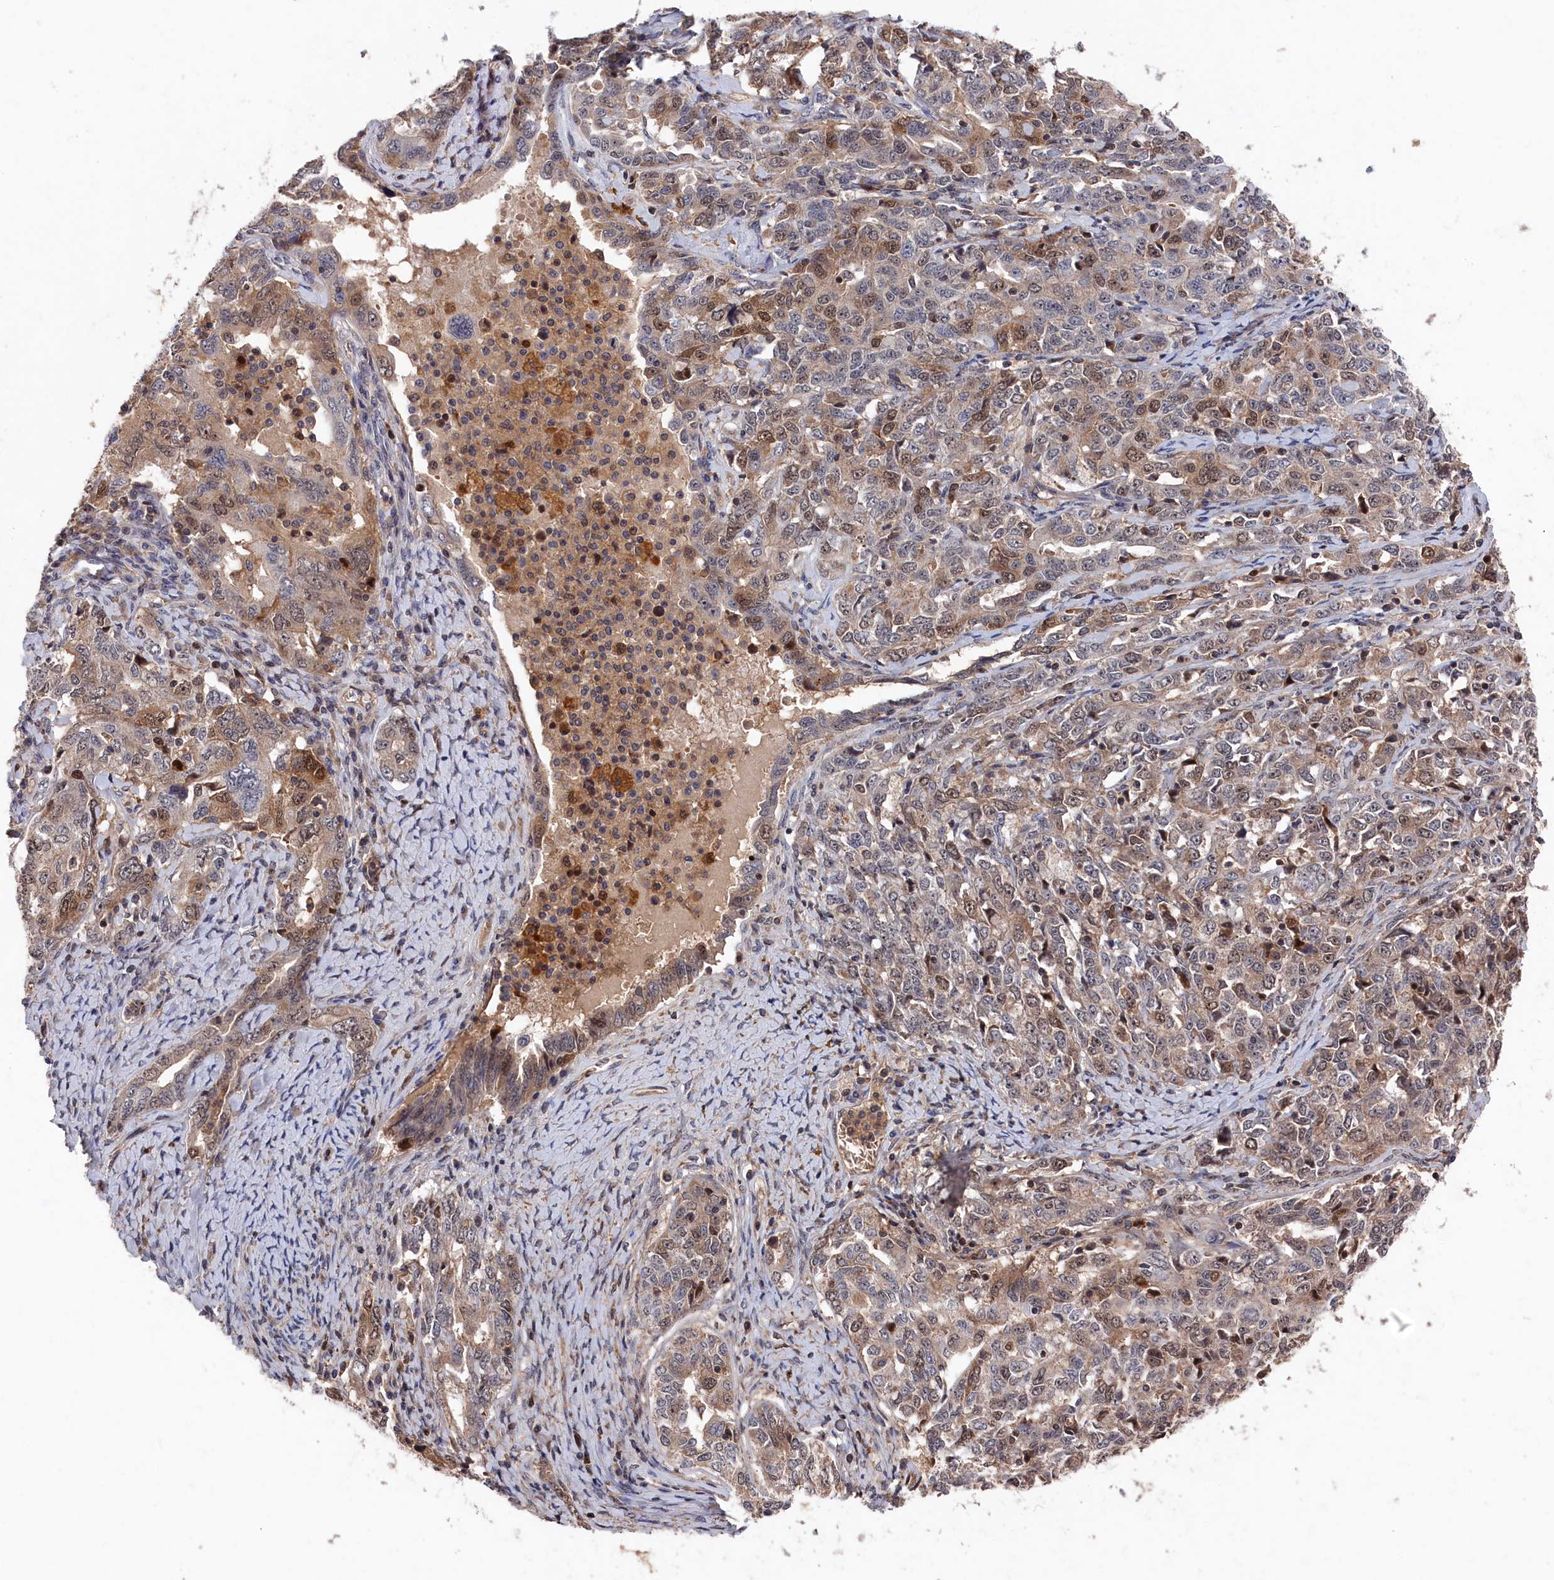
{"staining": {"intensity": "moderate", "quantity": "25%-75%", "location": "cytoplasmic/membranous,nuclear"}, "tissue": "ovarian cancer", "cell_type": "Tumor cells", "image_type": "cancer", "snomed": [{"axis": "morphology", "description": "Carcinoma, endometroid"}, {"axis": "topography", "description": "Ovary"}], "caption": "Immunohistochemistry (IHC) of human ovarian cancer demonstrates medium levels of moderate cytoplasmic/membranous and nuclear expression in about 25%-75% of tumor cells.", "gene": "RMI2", "patient": {"sex": "female", "age": 62}}